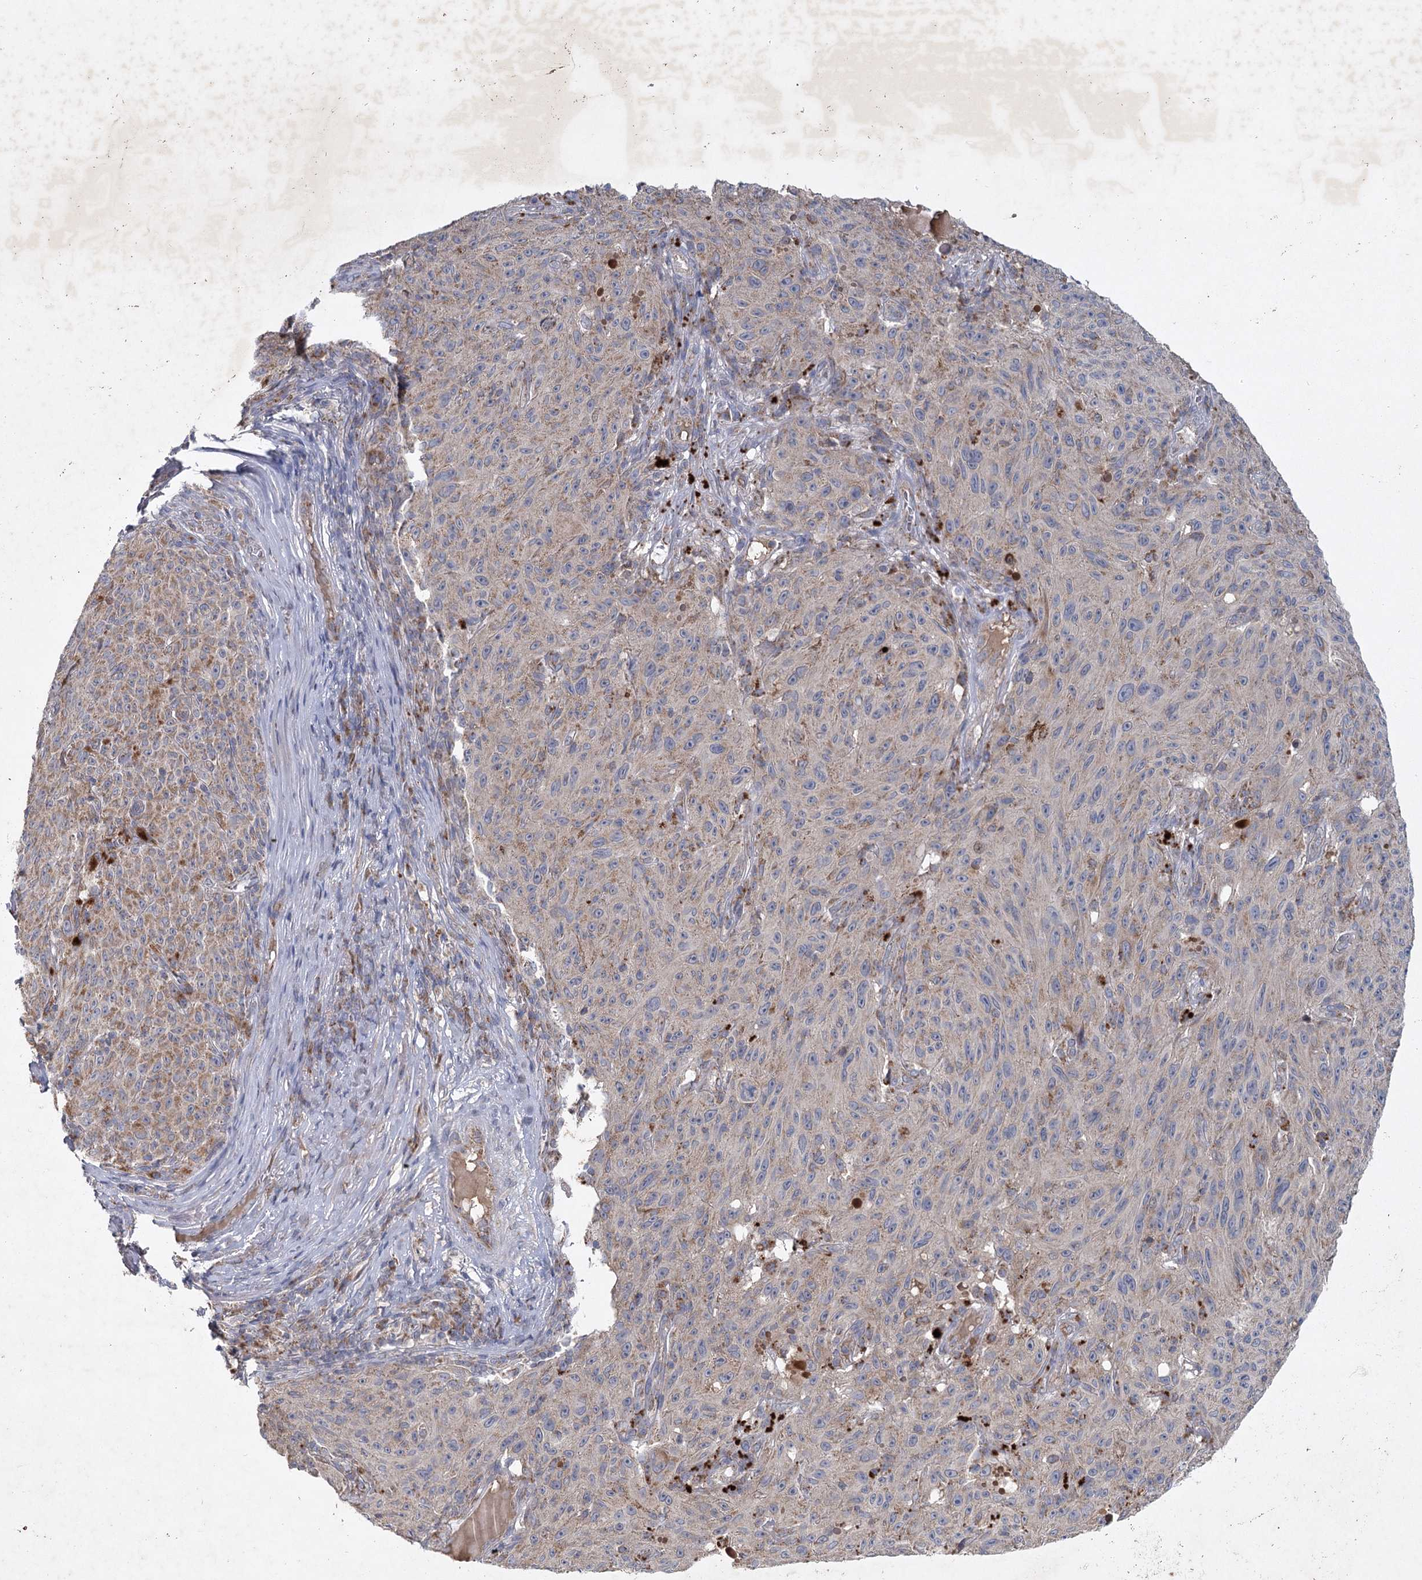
{"staining": {"intensity": "negative", "quantity": "none", "location": "none"}, "tissue": "melanoma", "cell_type": "Tumor cells", "image_type": "cancer", "snomed": [{"axis": "morphology", "description": "Malignant melanoma, NOS"}, {"axis": "topography", "description": "Skin"}], "caption": "There is no significant positivity in tumor cells of malignant melanoma. The staining was performed using DAB to visualize the protein expression in brown, while the nuclei were stained in blue with hematoxylin (Magnification: 20x).", "gene": "MRPL44", "patient": {"sex": "female", "age": 82}}